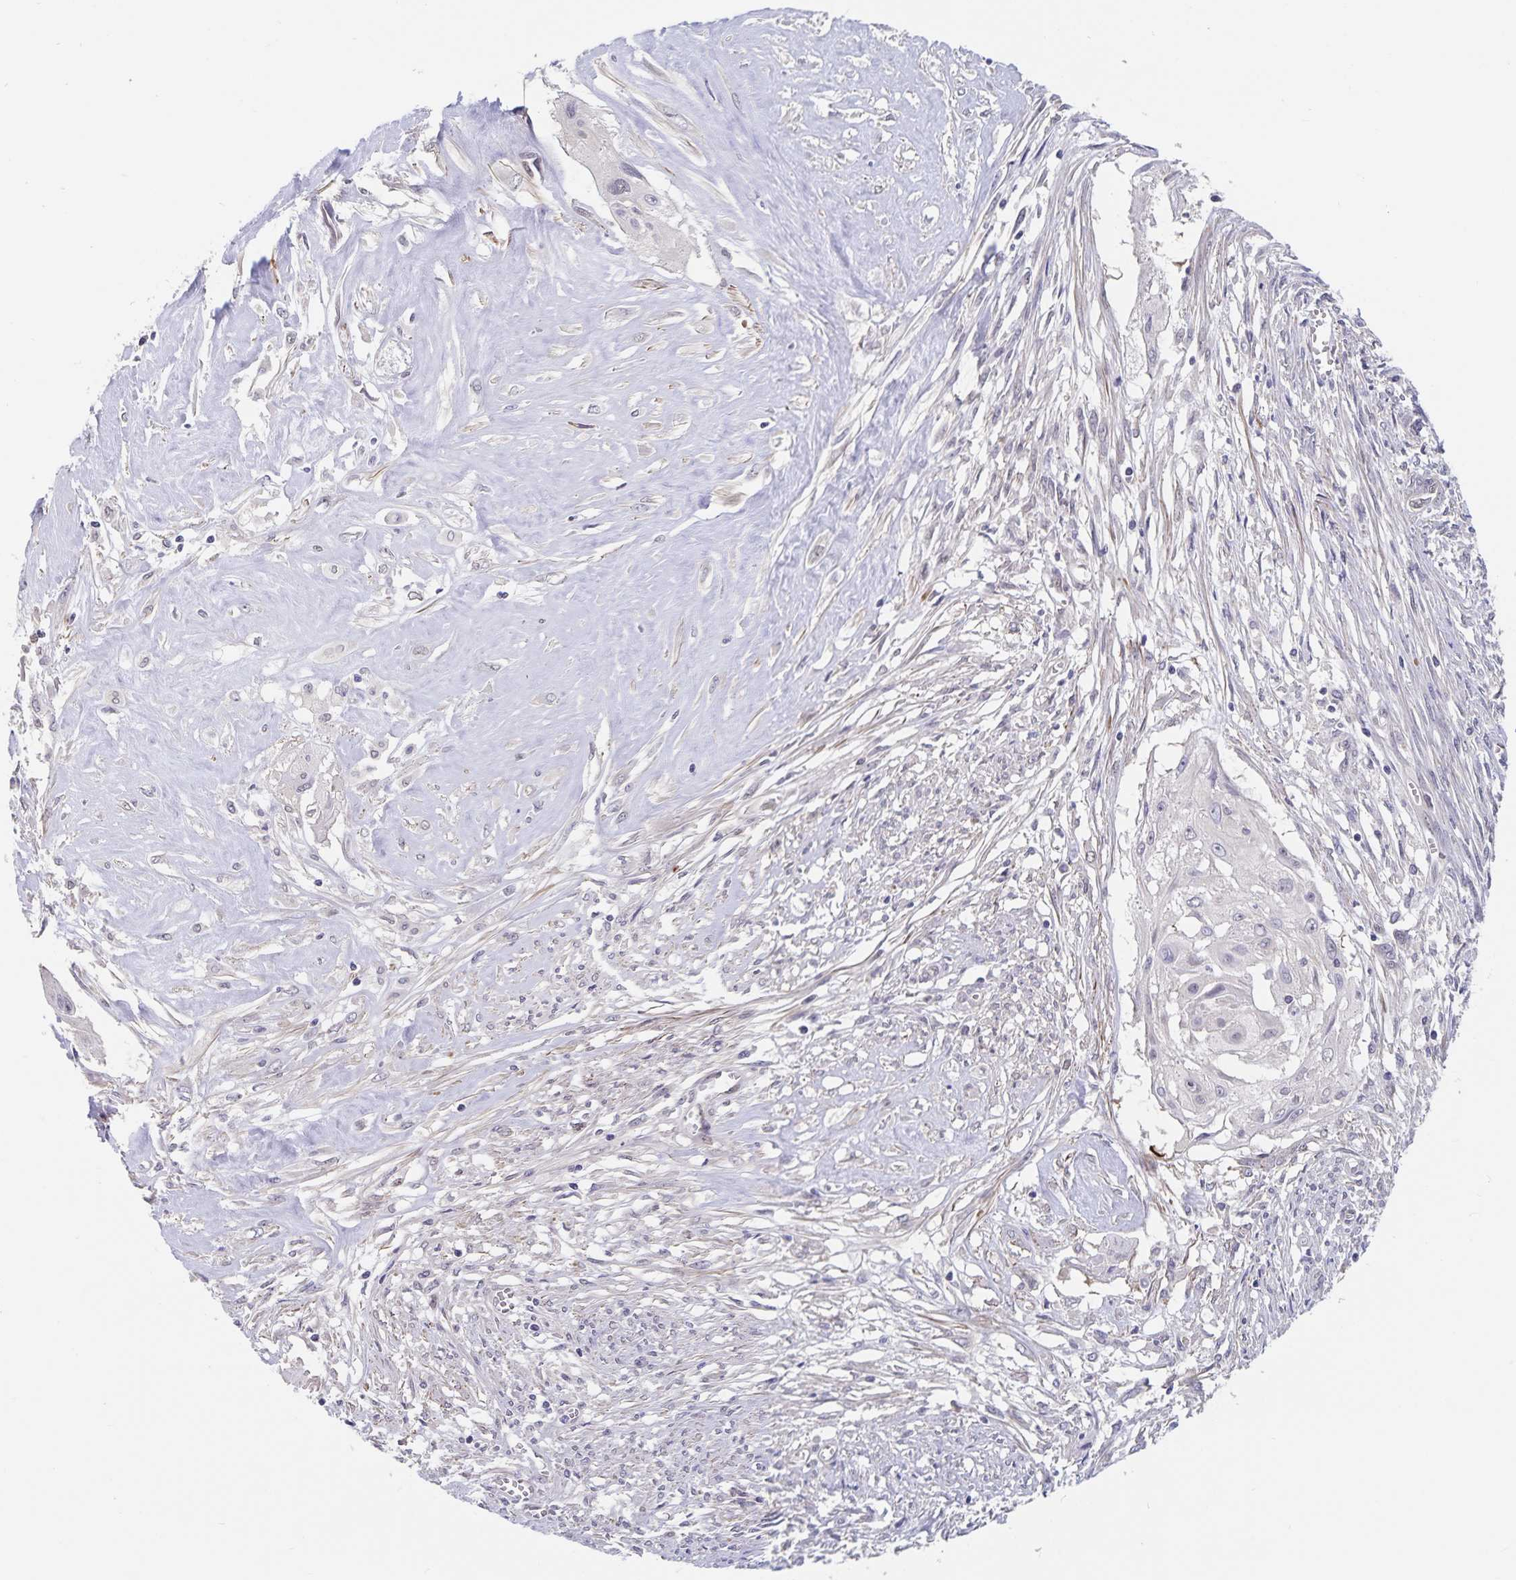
{"staining": {"intensity": "negative", "quantity": "none", "location": "none"}, "tissue": "cervical cancer", "cell_type": "Tumor cells", "image_type": "cancer", "snomed": [{"axis": "morphology", "description": "Squamous cell carcinoma, NOS"}, {"axis": "topography", "description": "Cervix"}], "caption": "Human squamous cell carcinoma (cervical) stained for a protein using immunohistochemistry demonstrates no expression in tumor cells.", "gene": "BAG6", "patient": {"sex": "female", "age": 49}}